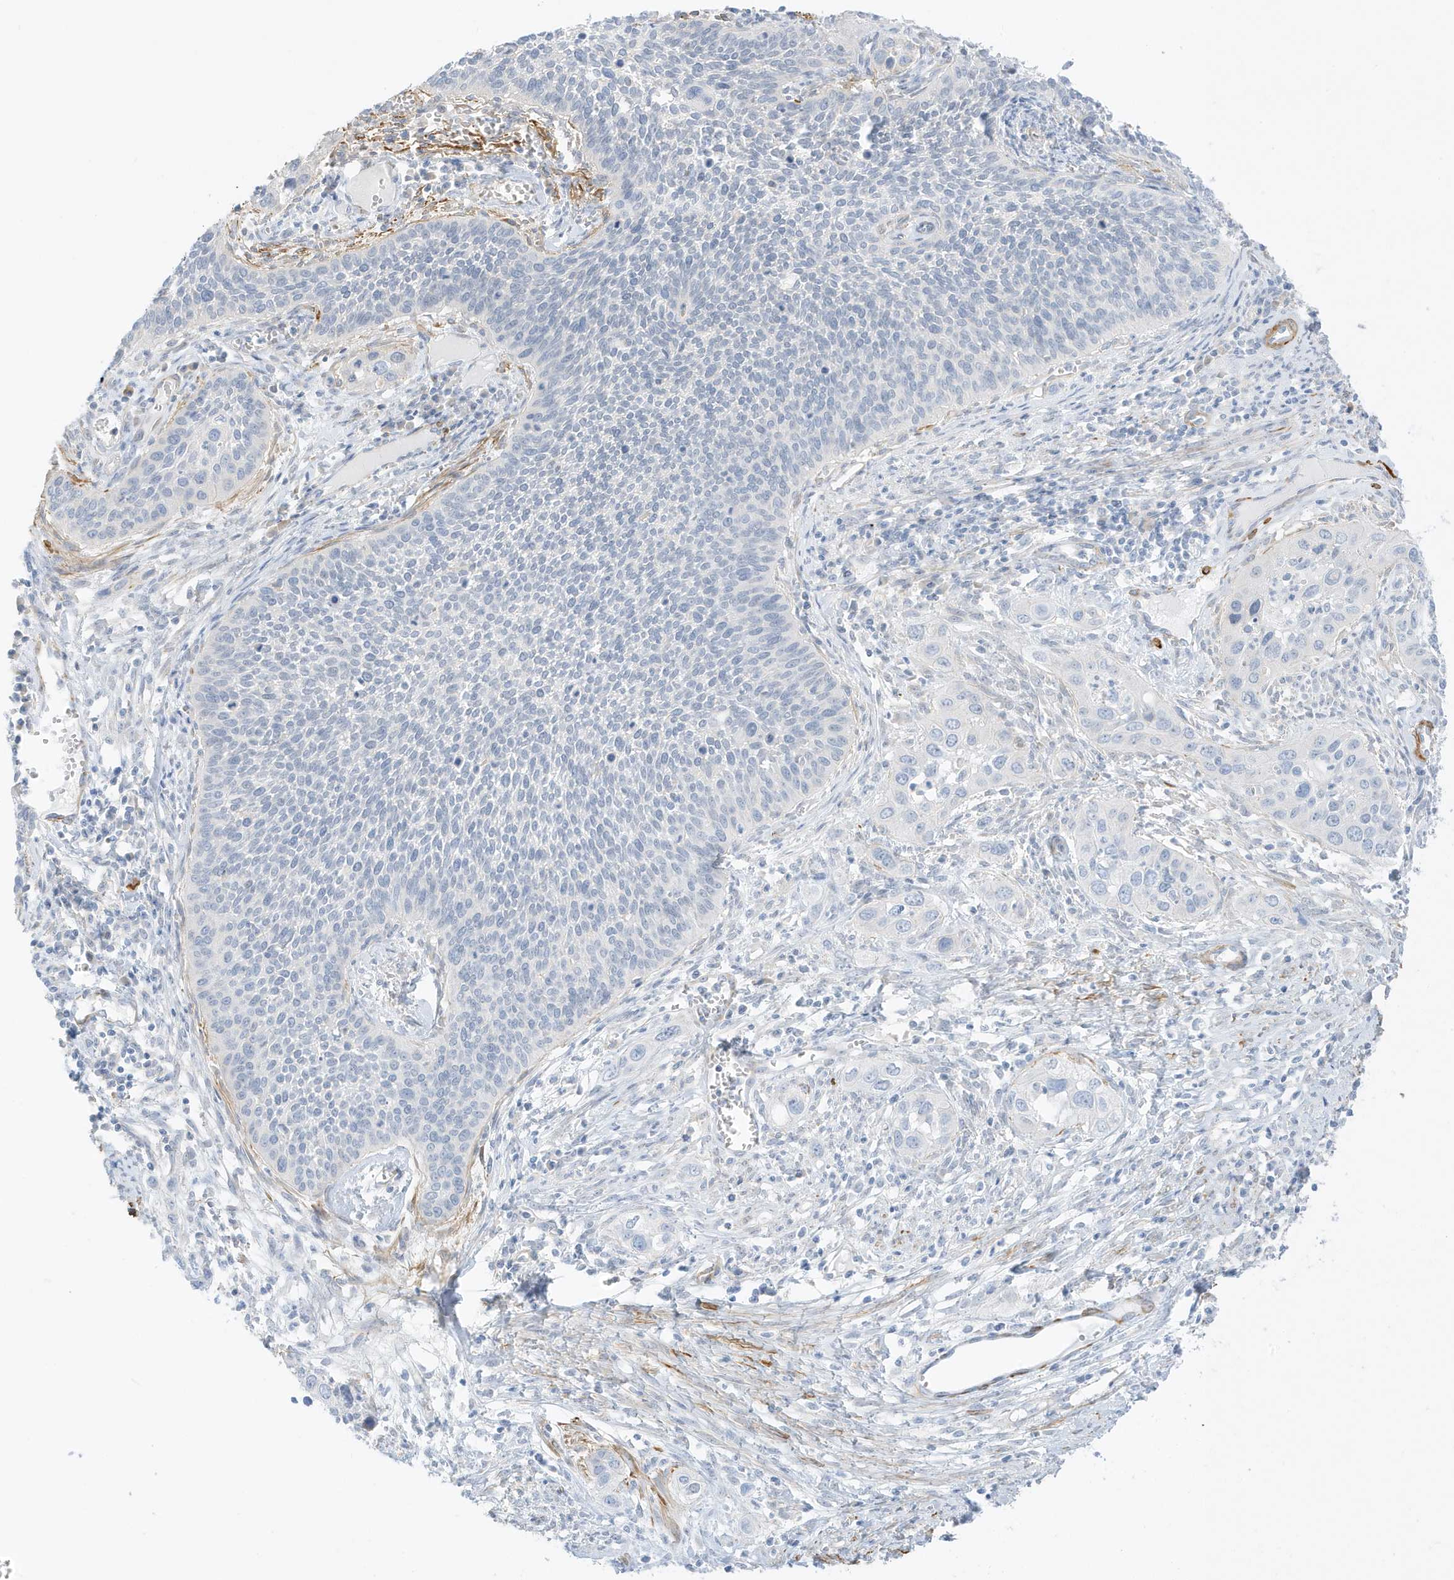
{"staining": {"intensity": "negative", "quantity": "none", "location": "none"}, "tissue": "cervical cancer", "cell_type": "Tumor cells", "image_type": "cancer", "snomed": [{"axis": "morphology", "description": "Squamous cell carcinoma, NOS"}, {"axis": "topography", "description": "Cervix"}], "caption": "A high-resolution micrograph shows immunohistochemistry (IHC) staining of cervical squamous cell carcinoma, which demonstrates no significant positivity in tumor cells. The staining was performed using DAB (3,3'-diaminobenzidine) to visualize the protein expression in brown, while the nuclei were stained in blue with hematoxylin (Magnification: 20x).", "gene": "SLC22A13", "patient": {"sex": "female", "age": 34}}